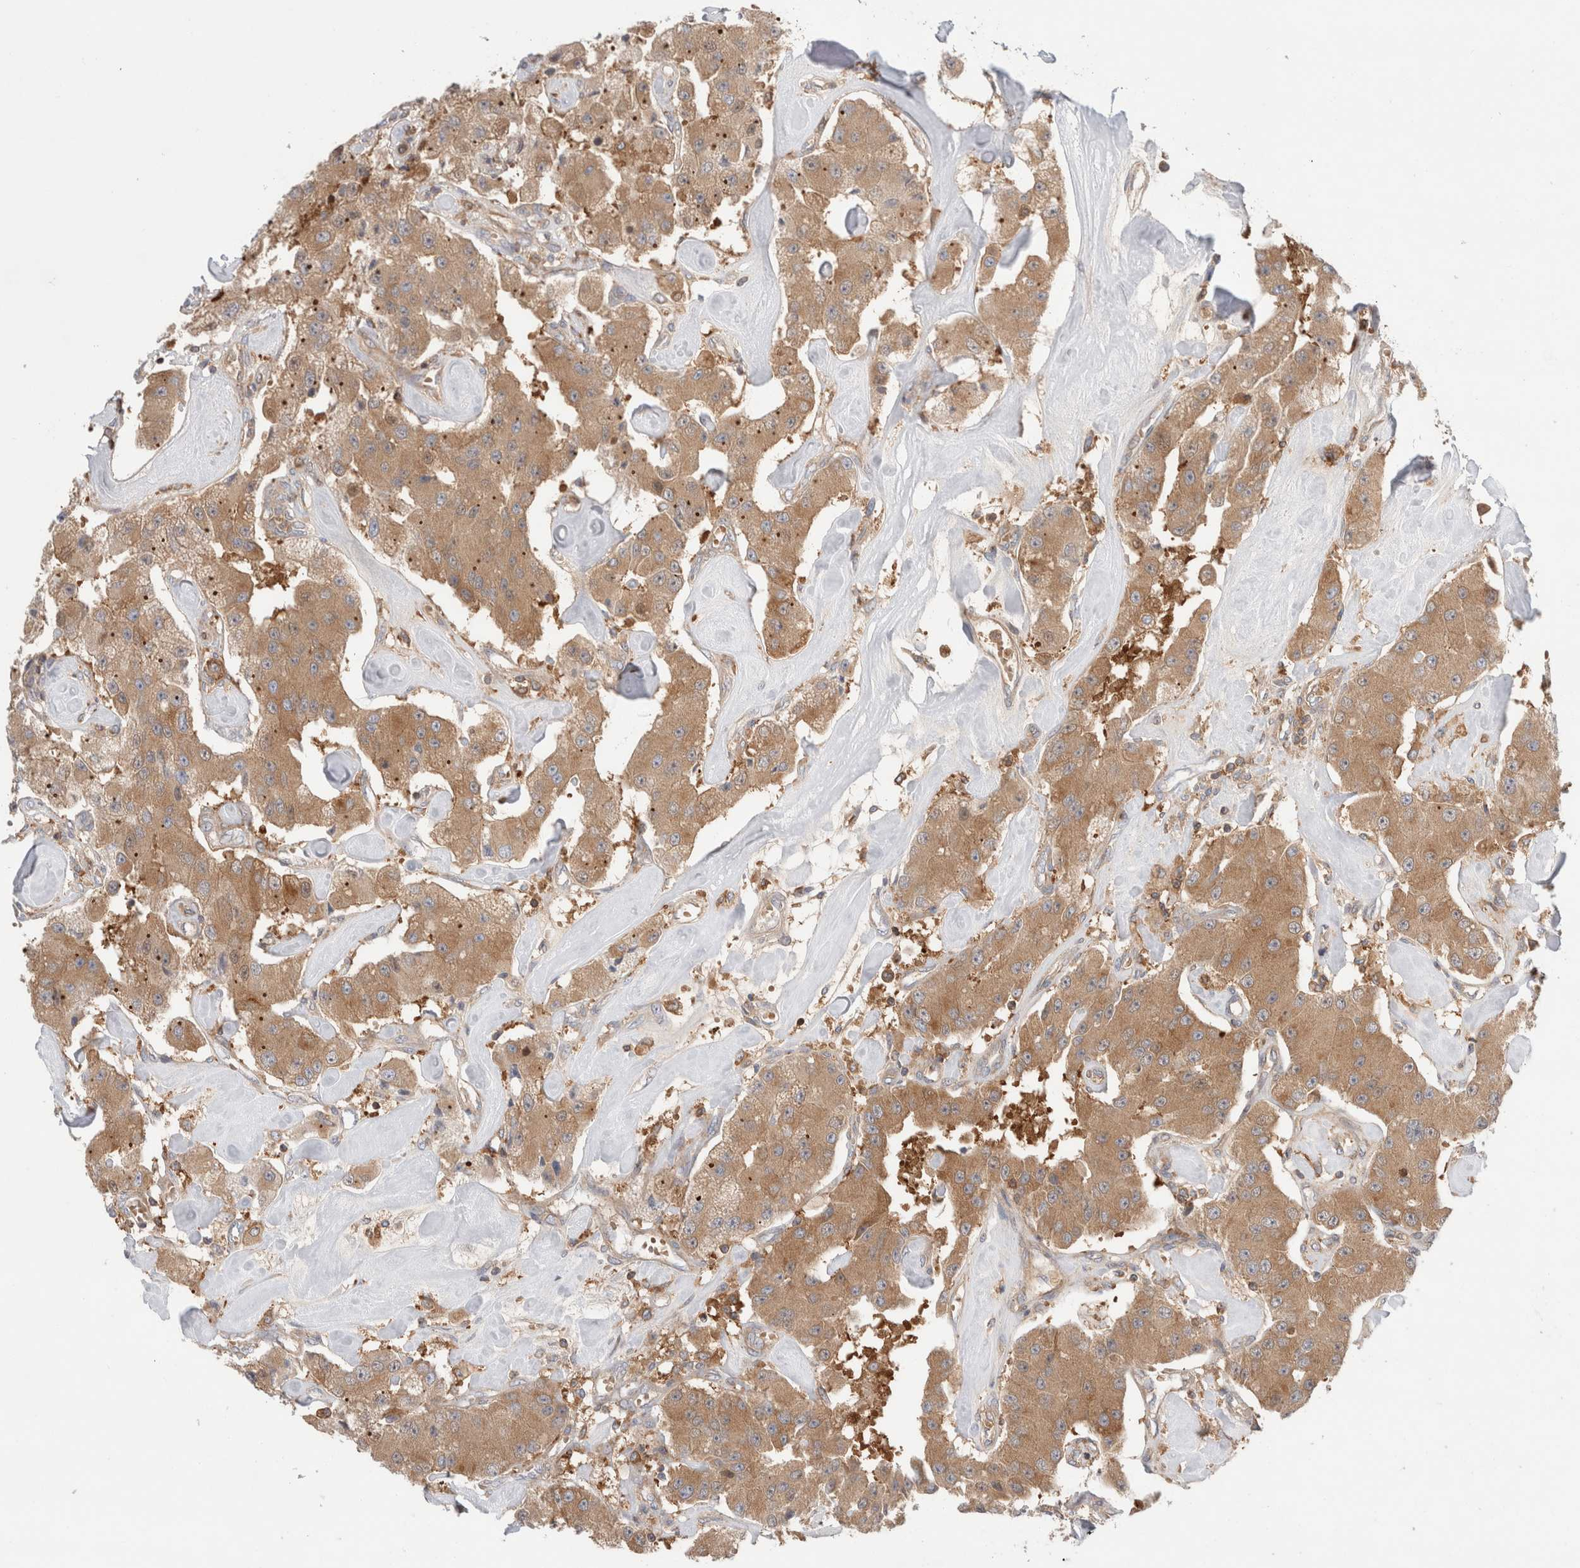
{"staining": {"intensity": "moderate", "quantity": ">75%", "location": "cytoplasmic/membranous"}, "tissue": "carcinoid", "cell_type": "Tumor cells", "image_type": "cancer", "snomed": [{"axis": "morphology", "description": "Carcinoid, malignant, NOS"}, {"axis": "topography", "description": "Pancreas"}], "caption": "High-magnification brightfield microscopy of malignant carcinoid stained with DAB (3,3'-diaminobenzidine) (brown) and counterstained with hematoxylin (blue). tumor cells exhibit moderate cytoplasmic/membranous staining is present in about>75% of cells.", "gene": "KLHL14", "patient": {"sex": "male", "age": 41}}